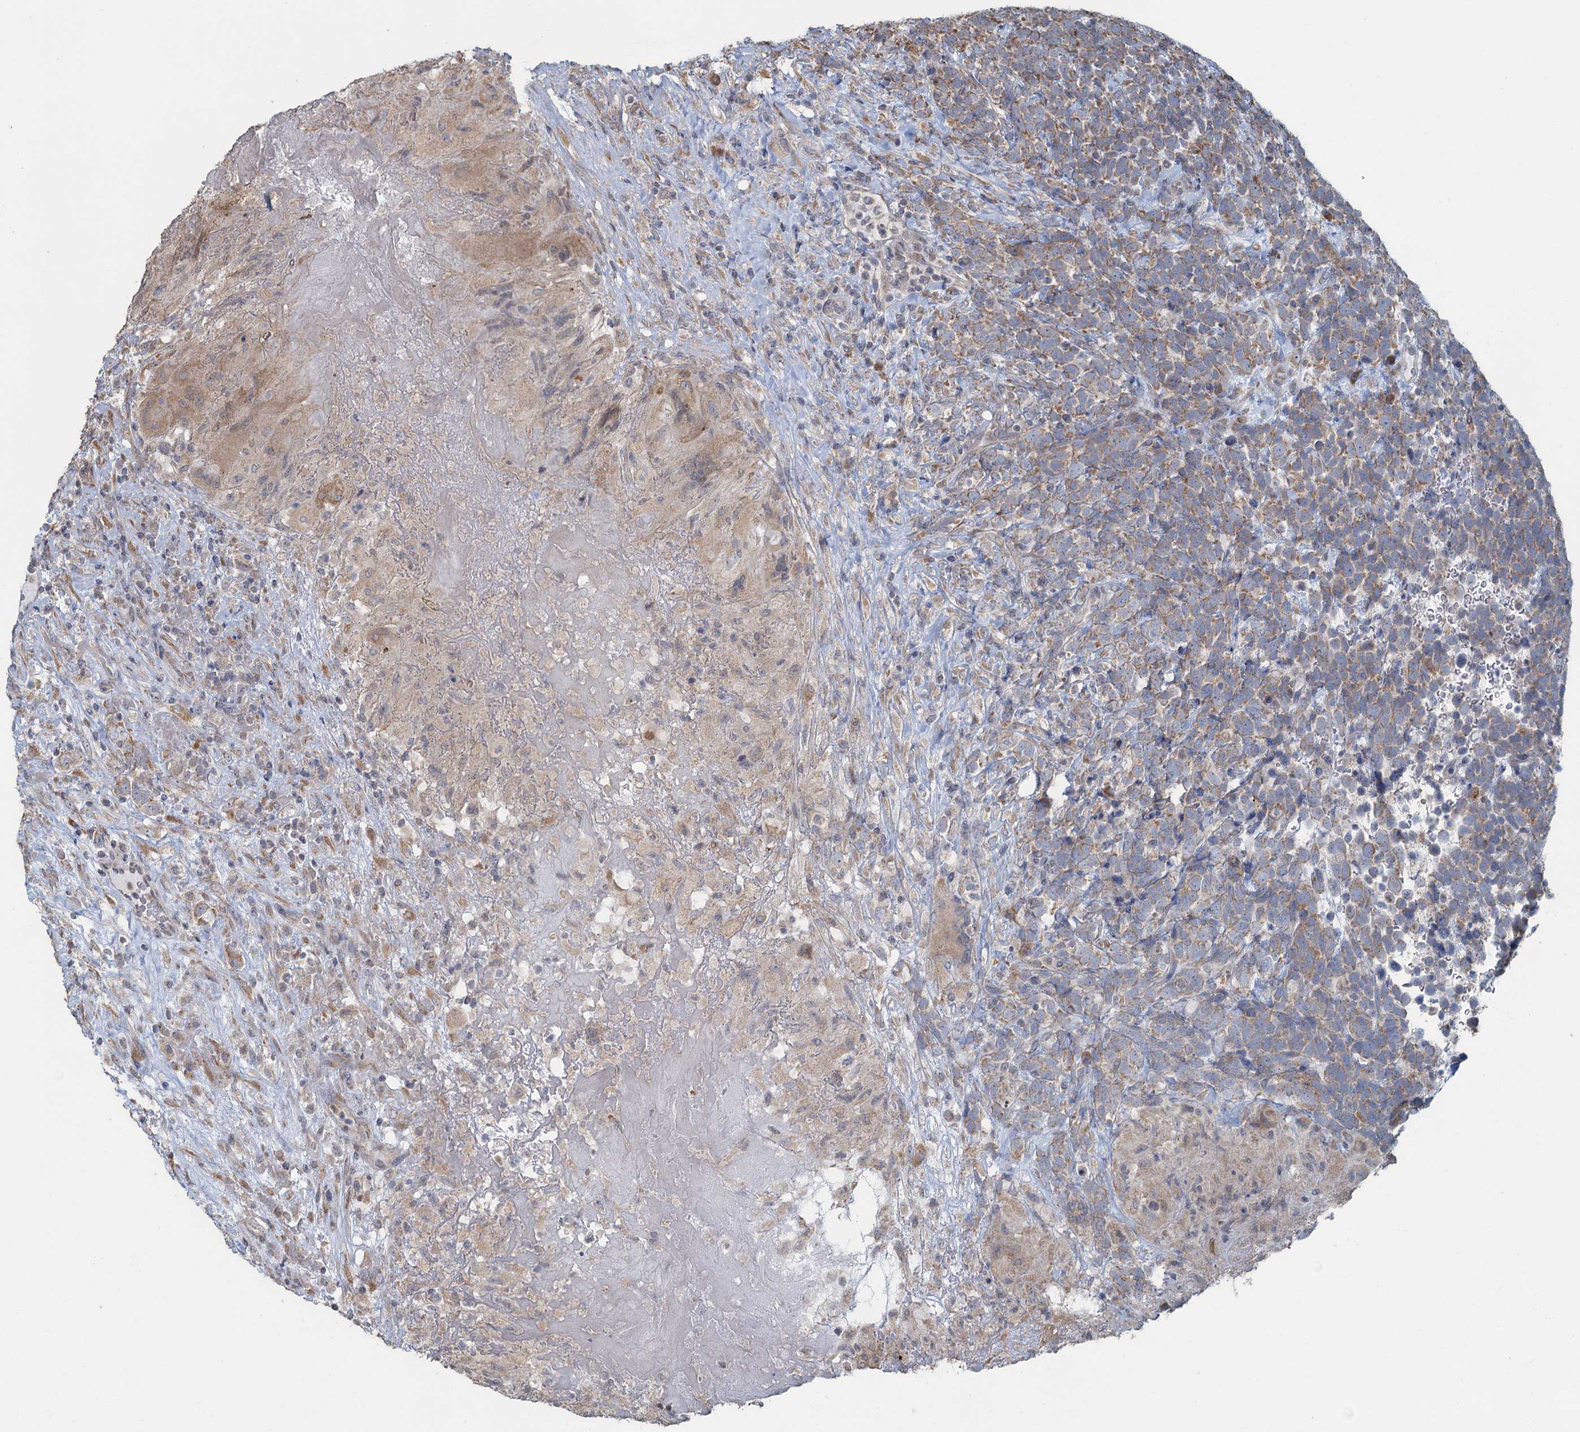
{"staining": {"intensity": "weak", "quantity": ">75%", "location": "cytoplasmic/membranous"}, "tissue": "urothelial cancer", "cell_type": "Tumor cells", "image_type": "cancer", "snomed": [{"axis": "morphology", "description": "Urothelial carcinoma, High grade"}, {"axis": "topography", "description": "Urinary bladder"}], "caption": "This is an image of immunohistochemistry staining of urothelial carcinoma (high-grade), which shows weak positivity in the cytoplasmic/membranous of tumor cells.", "gene": "TEX35", "patient": {"sex": "female", "age": 82}}